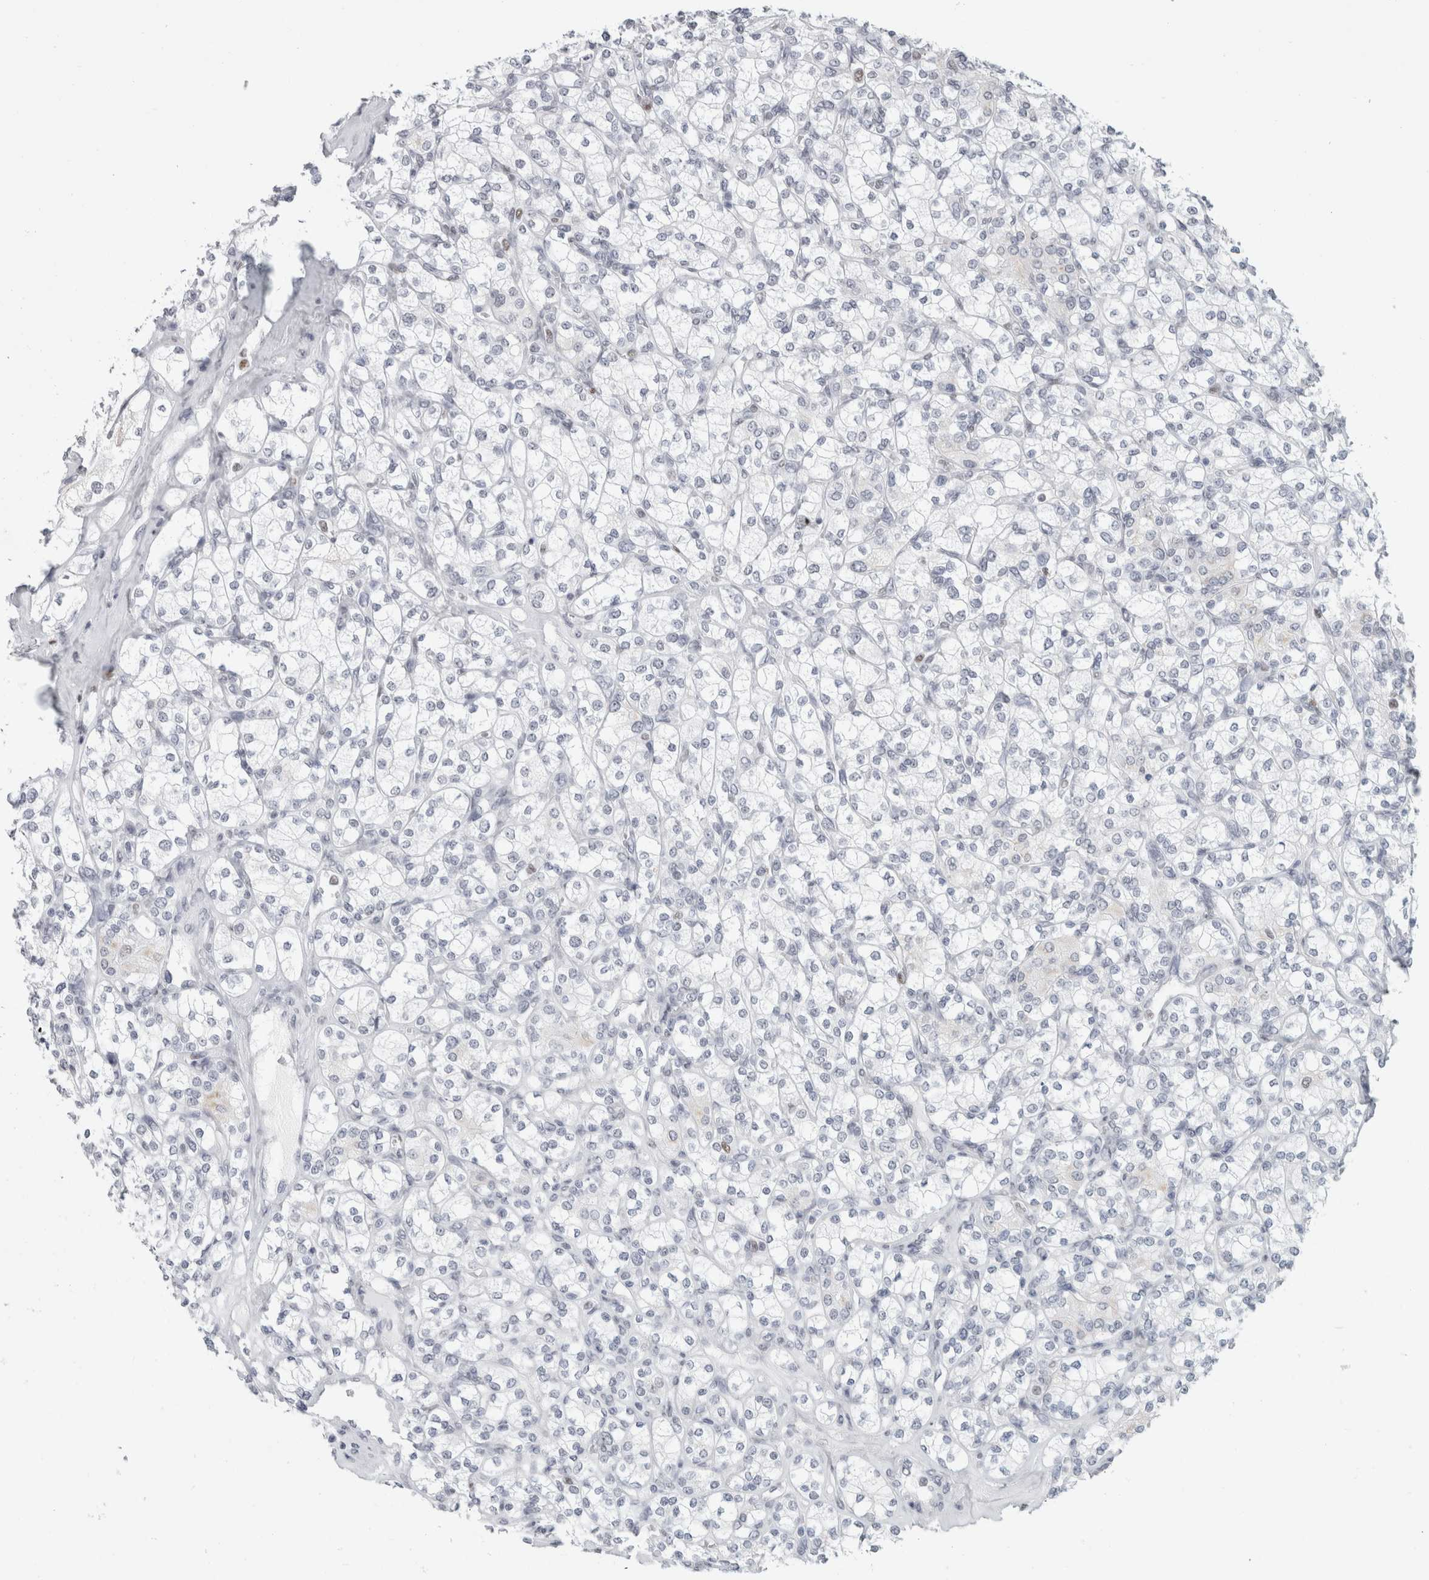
{"staining": {"intensity": "negative", "quantity": "none", "location": "none"}, "tissue": "renal cancer", "cell_type": "Tumor cells", "image_type": "cancer", "snomed": [{"axis": "morphology", "description": "Adenocarcinoma, NOS"}, {"axis": "topography", "description": "Kidney"}], "caption": "This is a image of immunohistochemistry (IHC) staining of renal adenocarcinoma, which shows no positivity in tumor cells. (Stains: DAB (3,3'-diaminobenzidine) immunohistochemistry with hematoxylin counter stain, Microscopy: brightfield microscopy at high magnification).", "gene": "SMARCC1", "patient": {"sex": "male", "age": 77}}